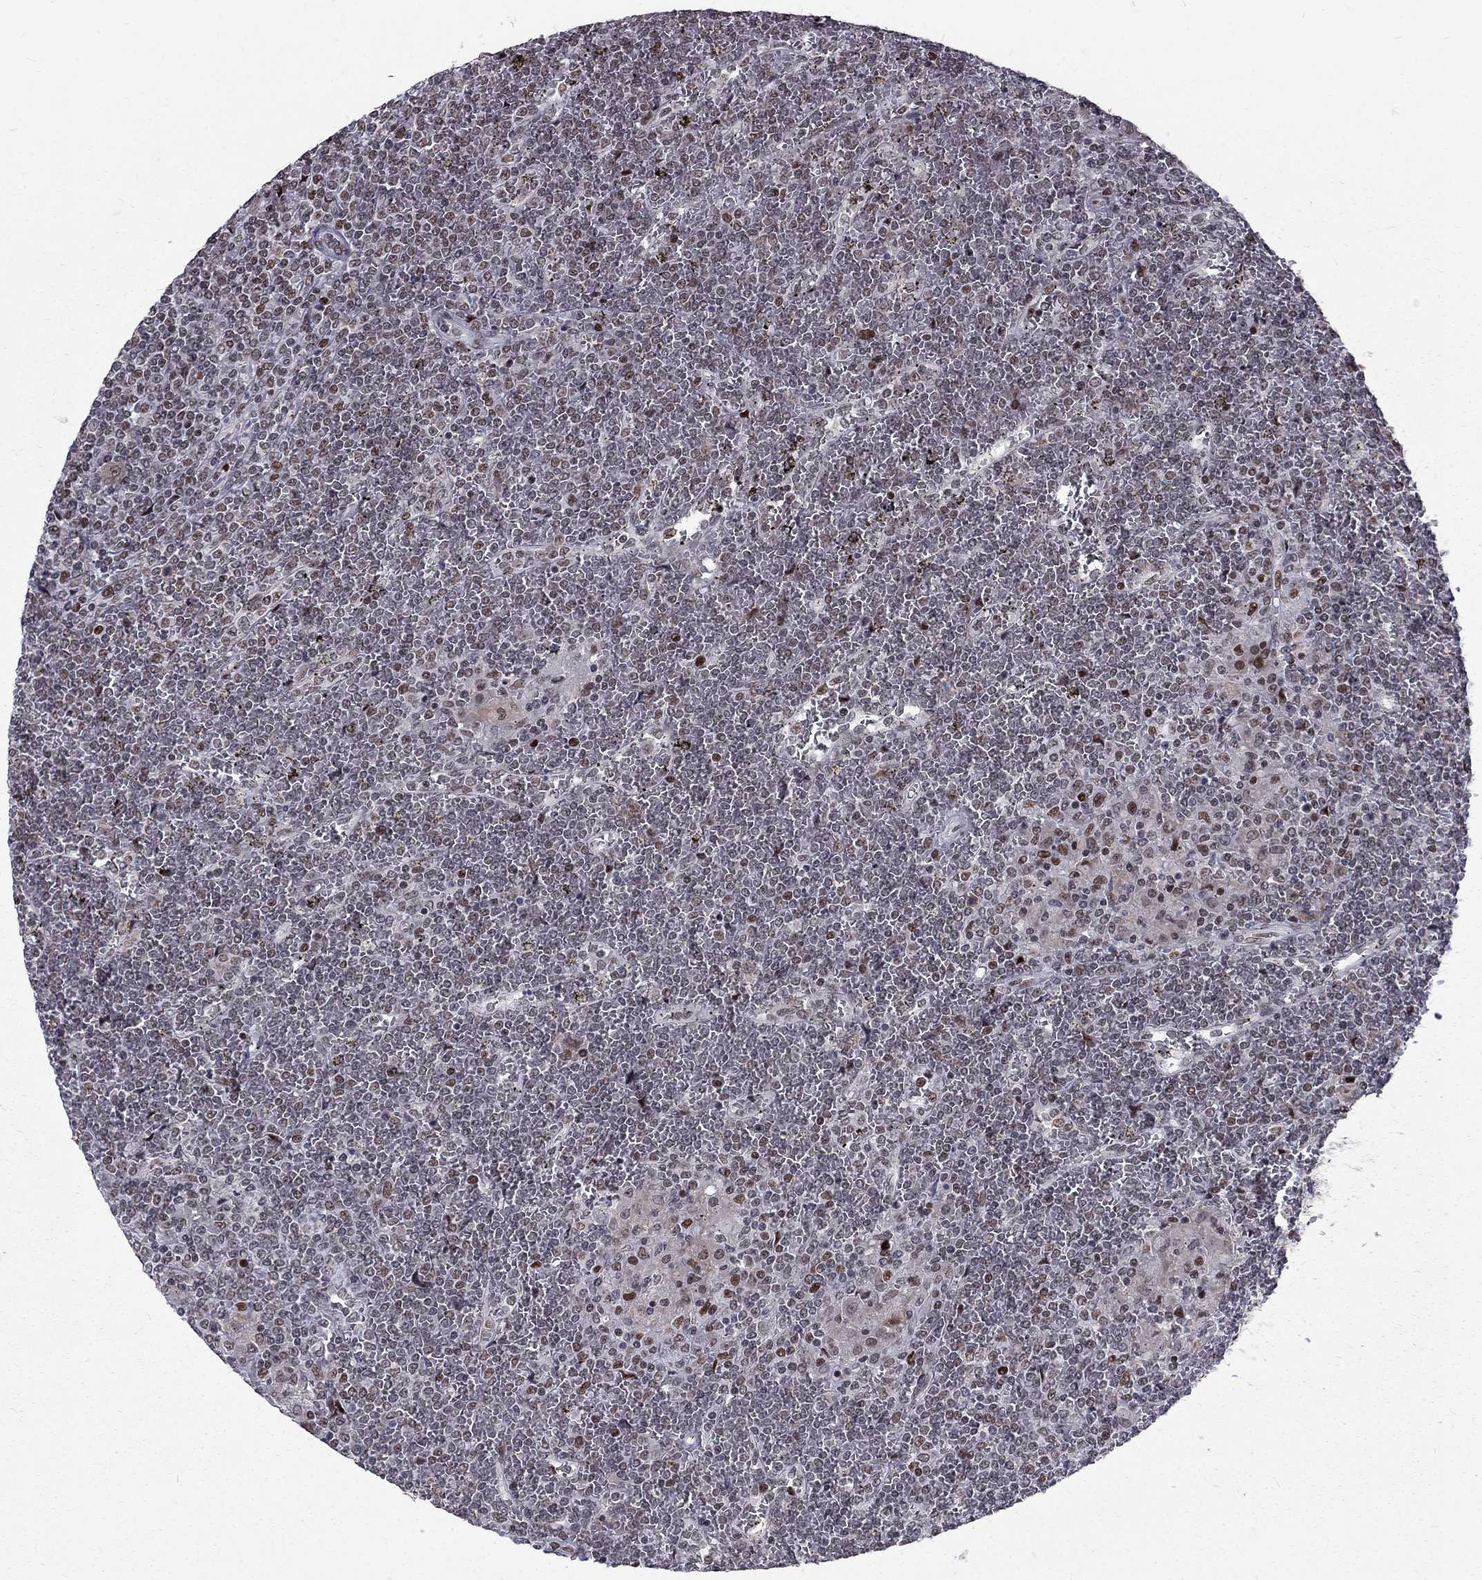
{"staining": {"intensity": "moderate", "quantity": "<25%", "location": "nuclear"}, "tissue": "lymphoma", "cell_type": "Tumor cells", "image_type": "cancer", "snomed": [{"axis": "morphology", "description": "Malignant lymphoma, non-Hodgkin's type, Low grade"}, {"axis": "topography", "description": "Spleen"}], "caption": "Moderate nuclear protein staining is appreciated in approximately <25% of tumor cells in low-grade malignant lymphoma, non-Hodgkin's type.", "gene": "TCEAL1", "patient": {"sex": "female", "age": 19}}